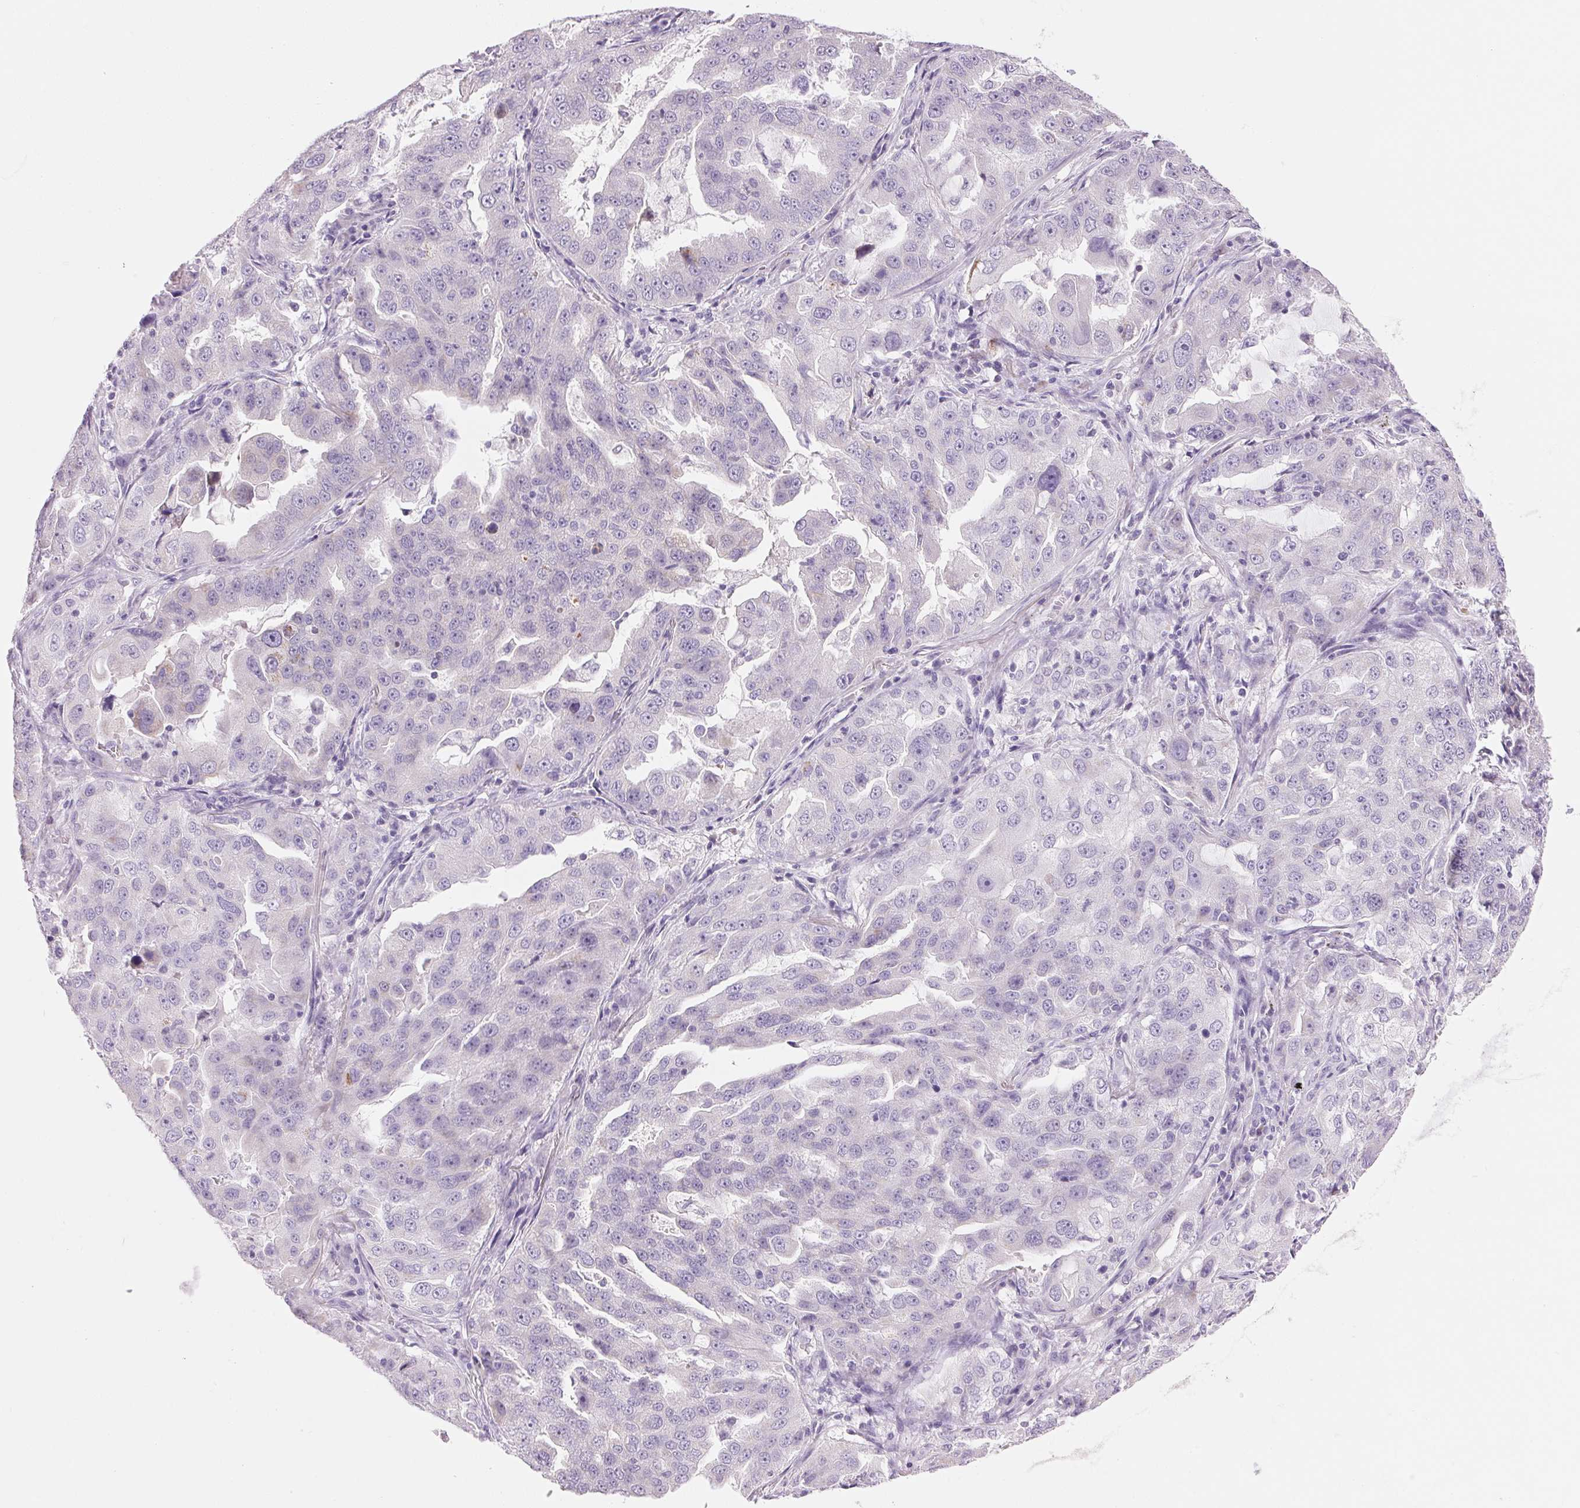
{"staining": {"intensity": "negative", "quantity": "none", "location": "none"}, "tissue": "lung cancer", "cell_type": "Tumor cells", "image_type": "cancer", "snomed": [{"axis": "morphology", "description": "Adenocarcinoma, NOS"}, {"axis": "topography", "description": "Lung"}], "caption": "Tumor cells are negative for protein expression in human lung cancer (adenocarcinoma). (Brightfield microscopy of DAB (3,3'-diaminobenzidine) immunohistochemistry at high magnification).", "gene": "CYP11B1", "patient": {"sex": "female", "age": 61}}